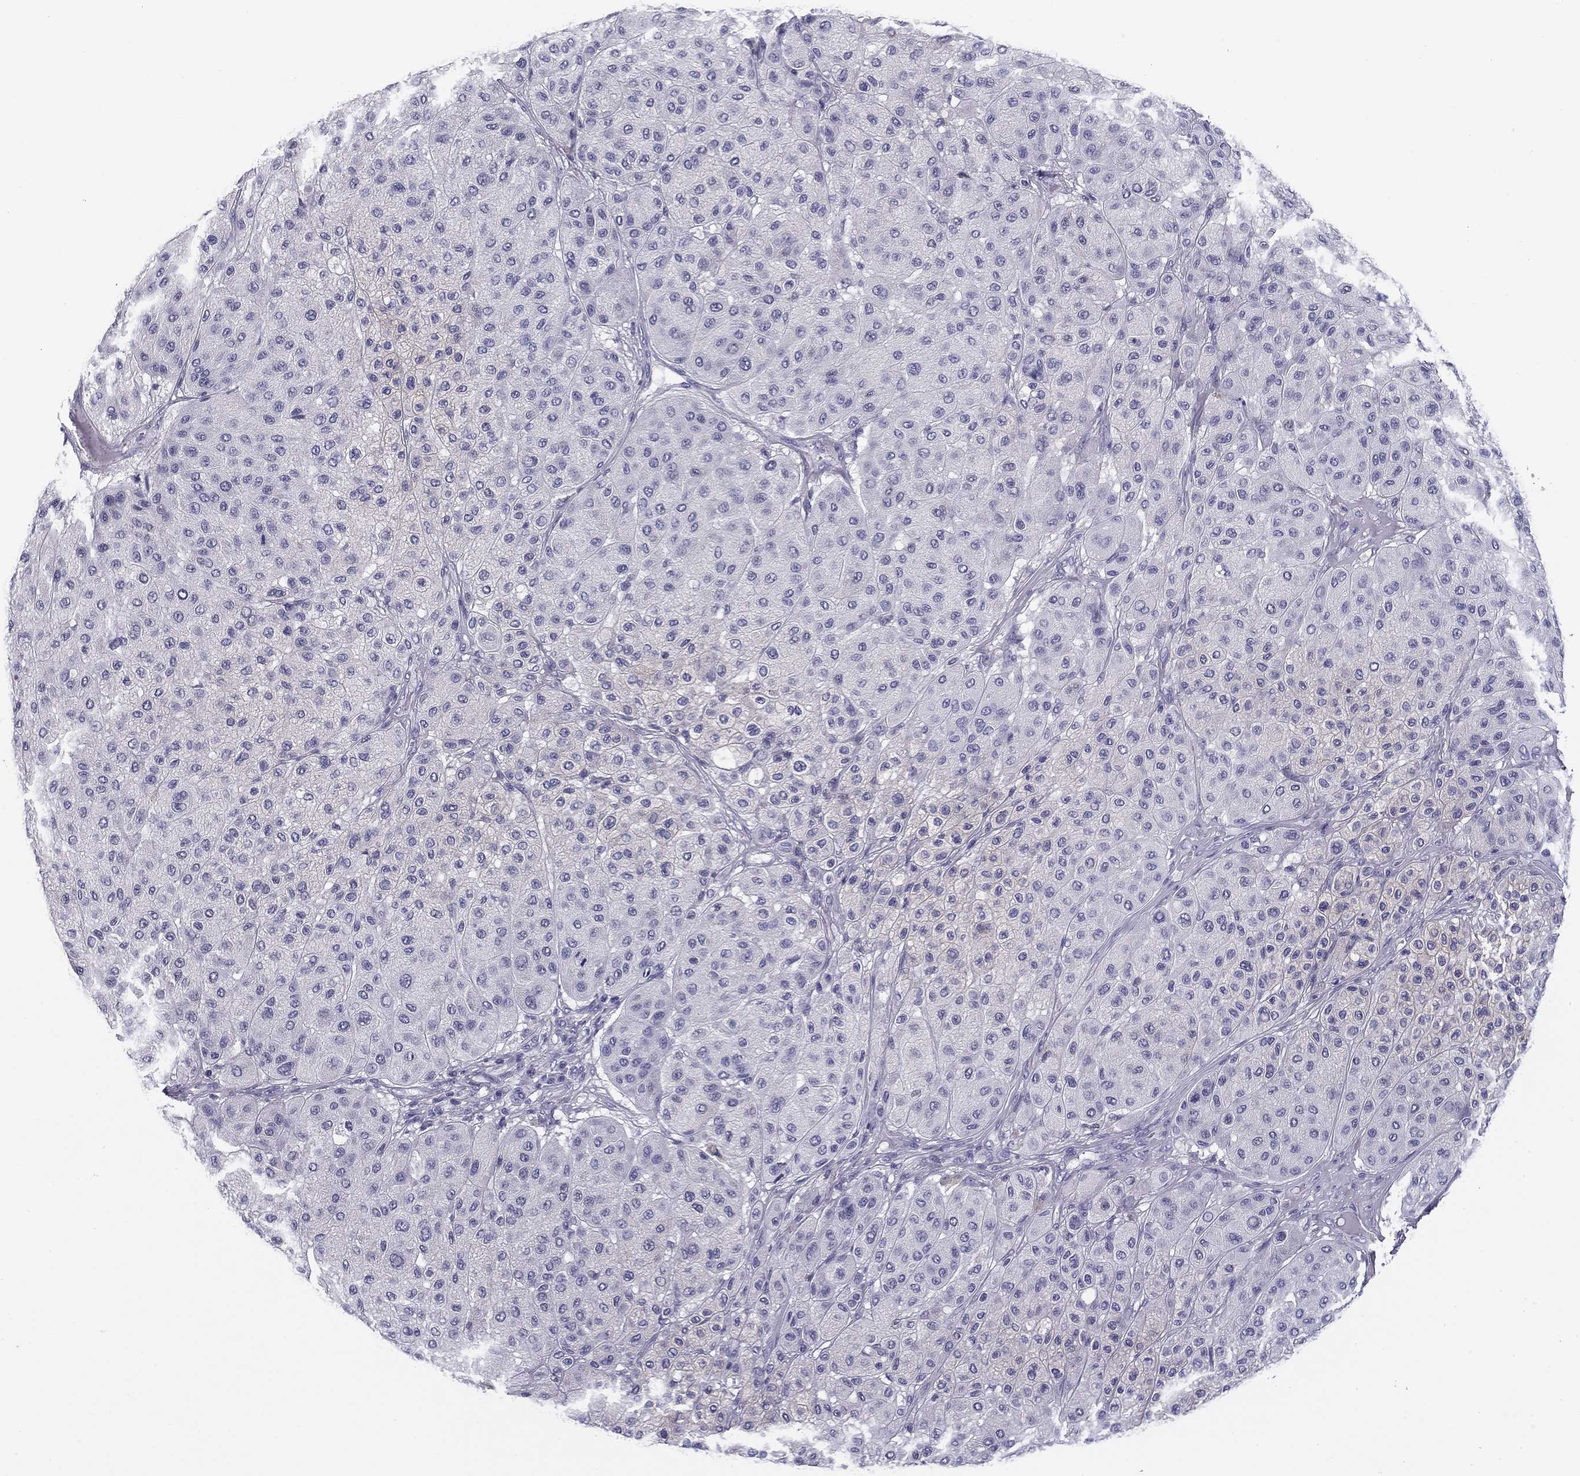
{"staining": {"intensity": "negative", "quantity": "none", "location": "none"}, "tissue": "melanoma", "cell_type": "Tumor cells", "image_type": "cancer", "snomed": [{"axis": "morphology", "description": "Malignant melanoma, Metastatic site"}, {"axis": "topography", "description": "Smooth muscle"}], "caption": "Immunohistochemical staining of melanoma demonstrates no significant staining in tumor cells.", "gene": "FLNC", "patient": {"sex": "male", "age": 41}}